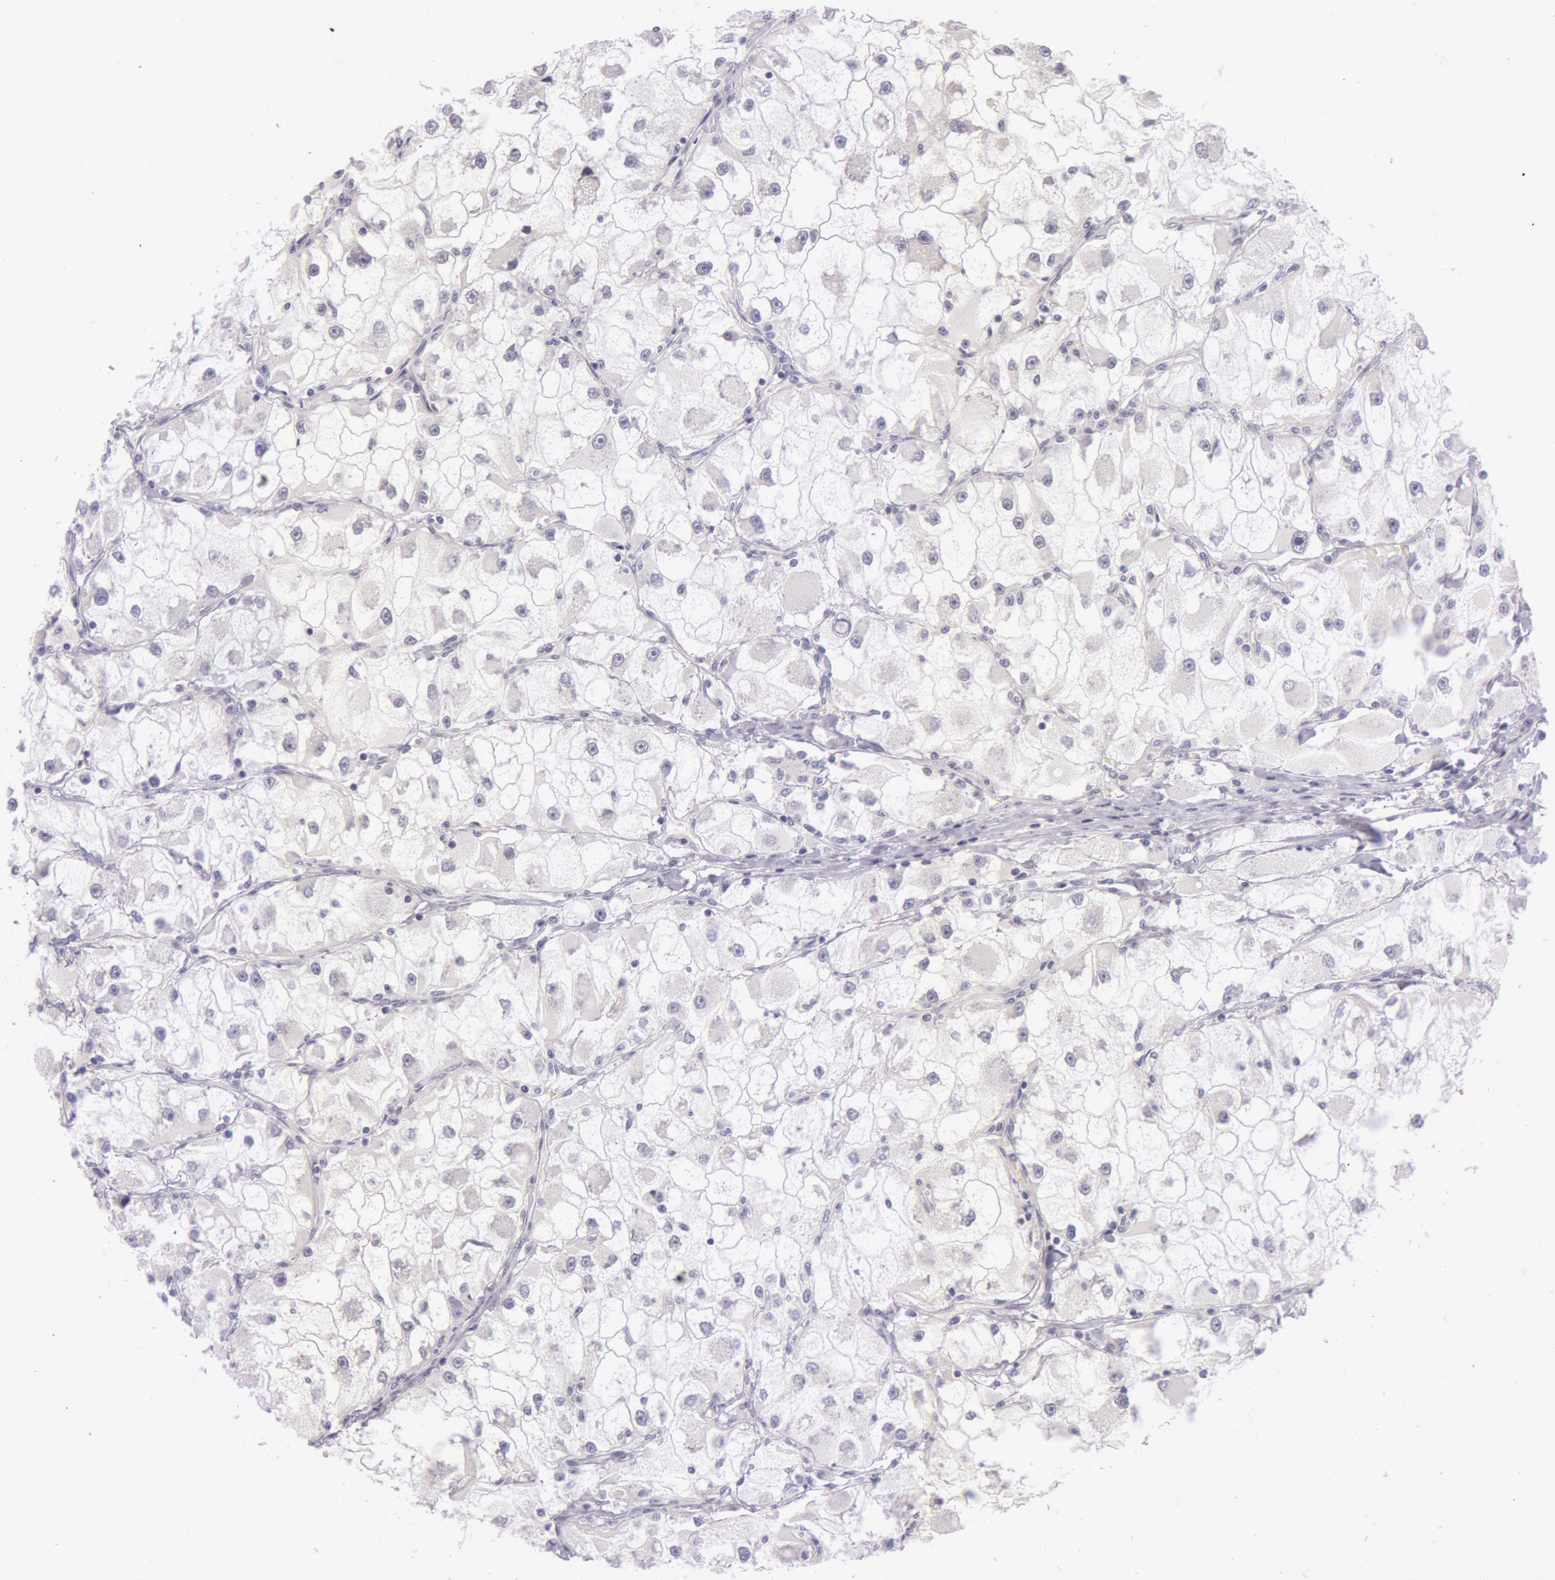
{"staining": {"intensity": "negative", "quantity": "none", "location": "none"}, "tissue": "renal cancer", "cell_type": "Tumor cells", "image_type": "cancer", "snomed": [{"axis": "morphology", "description": "Adenocarcinoma, NOS"}, {"axis": "topography", "description": "Kidney"}], "caption": "Immunohistochemistry (IHC) micrograph of human renal cancer (adenocarcinoma) stained for a protein (brown), which demonstrates no staining in tumor cells. (Stains: DAB immunohistochemistry (IHC) with hematoxylin counter stain, Microscopy: brightfield microscopy at high magnification).", "gene": "RBMY1F", "patient": {"sex": "female", "age": 73}}